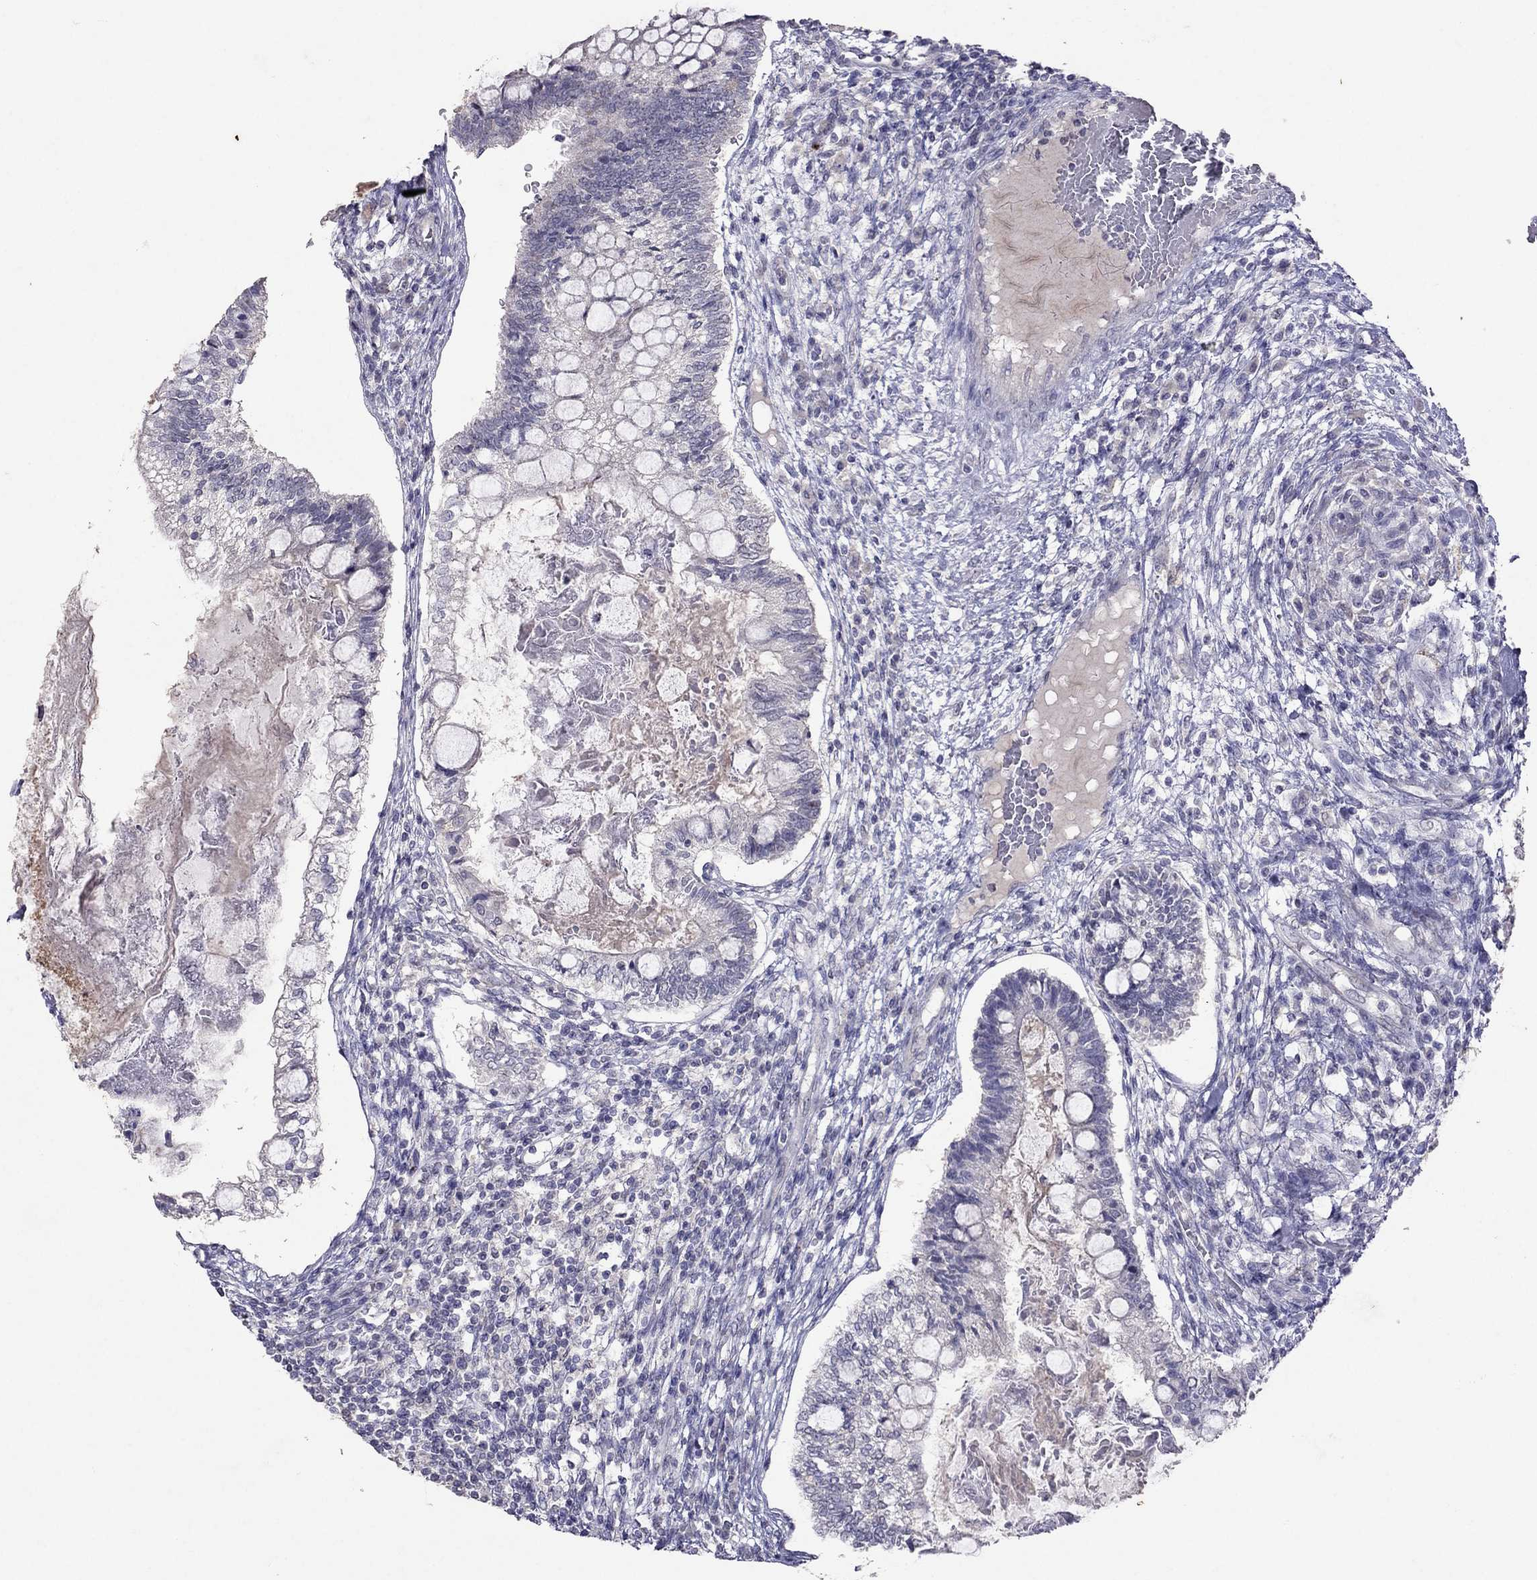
{"staining": {"intensity": "negative", "quantity": "none", "location": "none"}, "tissue": "testis cancer", "cell_type": "Tumor cells", "image_type": "cancer", "snomed": [{"axis": "morphology", "description": "Seminoma, NOS"}, {"axis": "morphology", "description": "Carcinoma, Embryonal, NOS"}, {"axis": "topography", "description": "Testis"}], "caption": "Seminoma (testis) was stained to show a protein in brown. There is no significant expression in tumor cells.", "gene": "FST", "patient": {"sex": "male", "age": 41}}